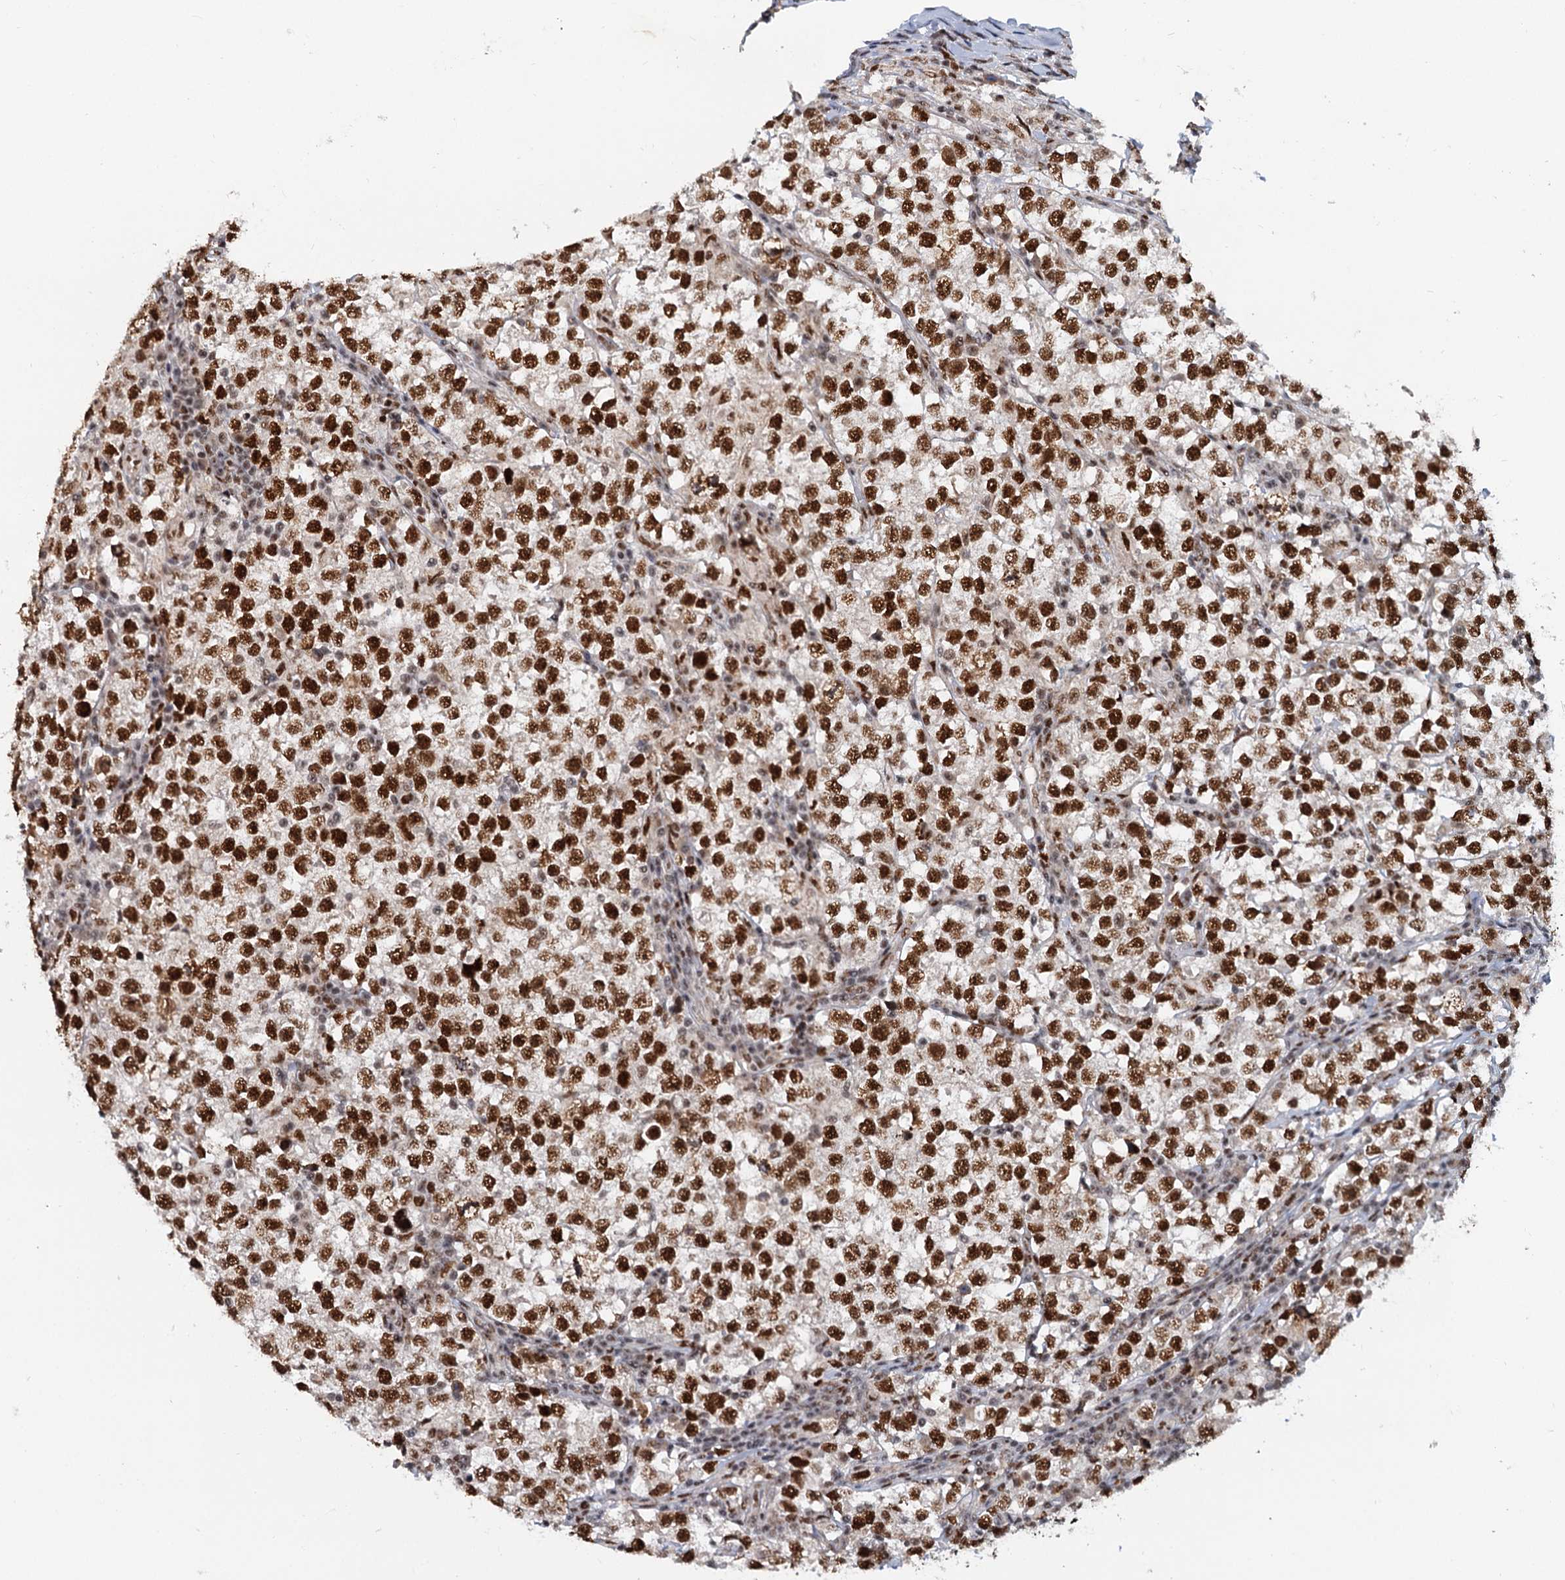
{"staining": {"intensity": "strong", "quantity": ">75%", "location": "nuclear"}, "tissue": "testis cancer", "cell_type": "Tumor cells", "image_type": "cancer", "snomed": [{"axis": "morphology", "description": "Normal tissue, NOS"}, {"axis": "morphology", "description": "Seminoma, NOS"}, {"axis": "topography", "description": "Testis"}], "caption": "The histopathology image shows immunohistochemical staining of testis cancer. There is strong nuclear positivity is present in about >75% of tumor cells. Nuclei are stained in blue.", "gene": "WBP4", "patient": {"sex": "male", "age": 43}}